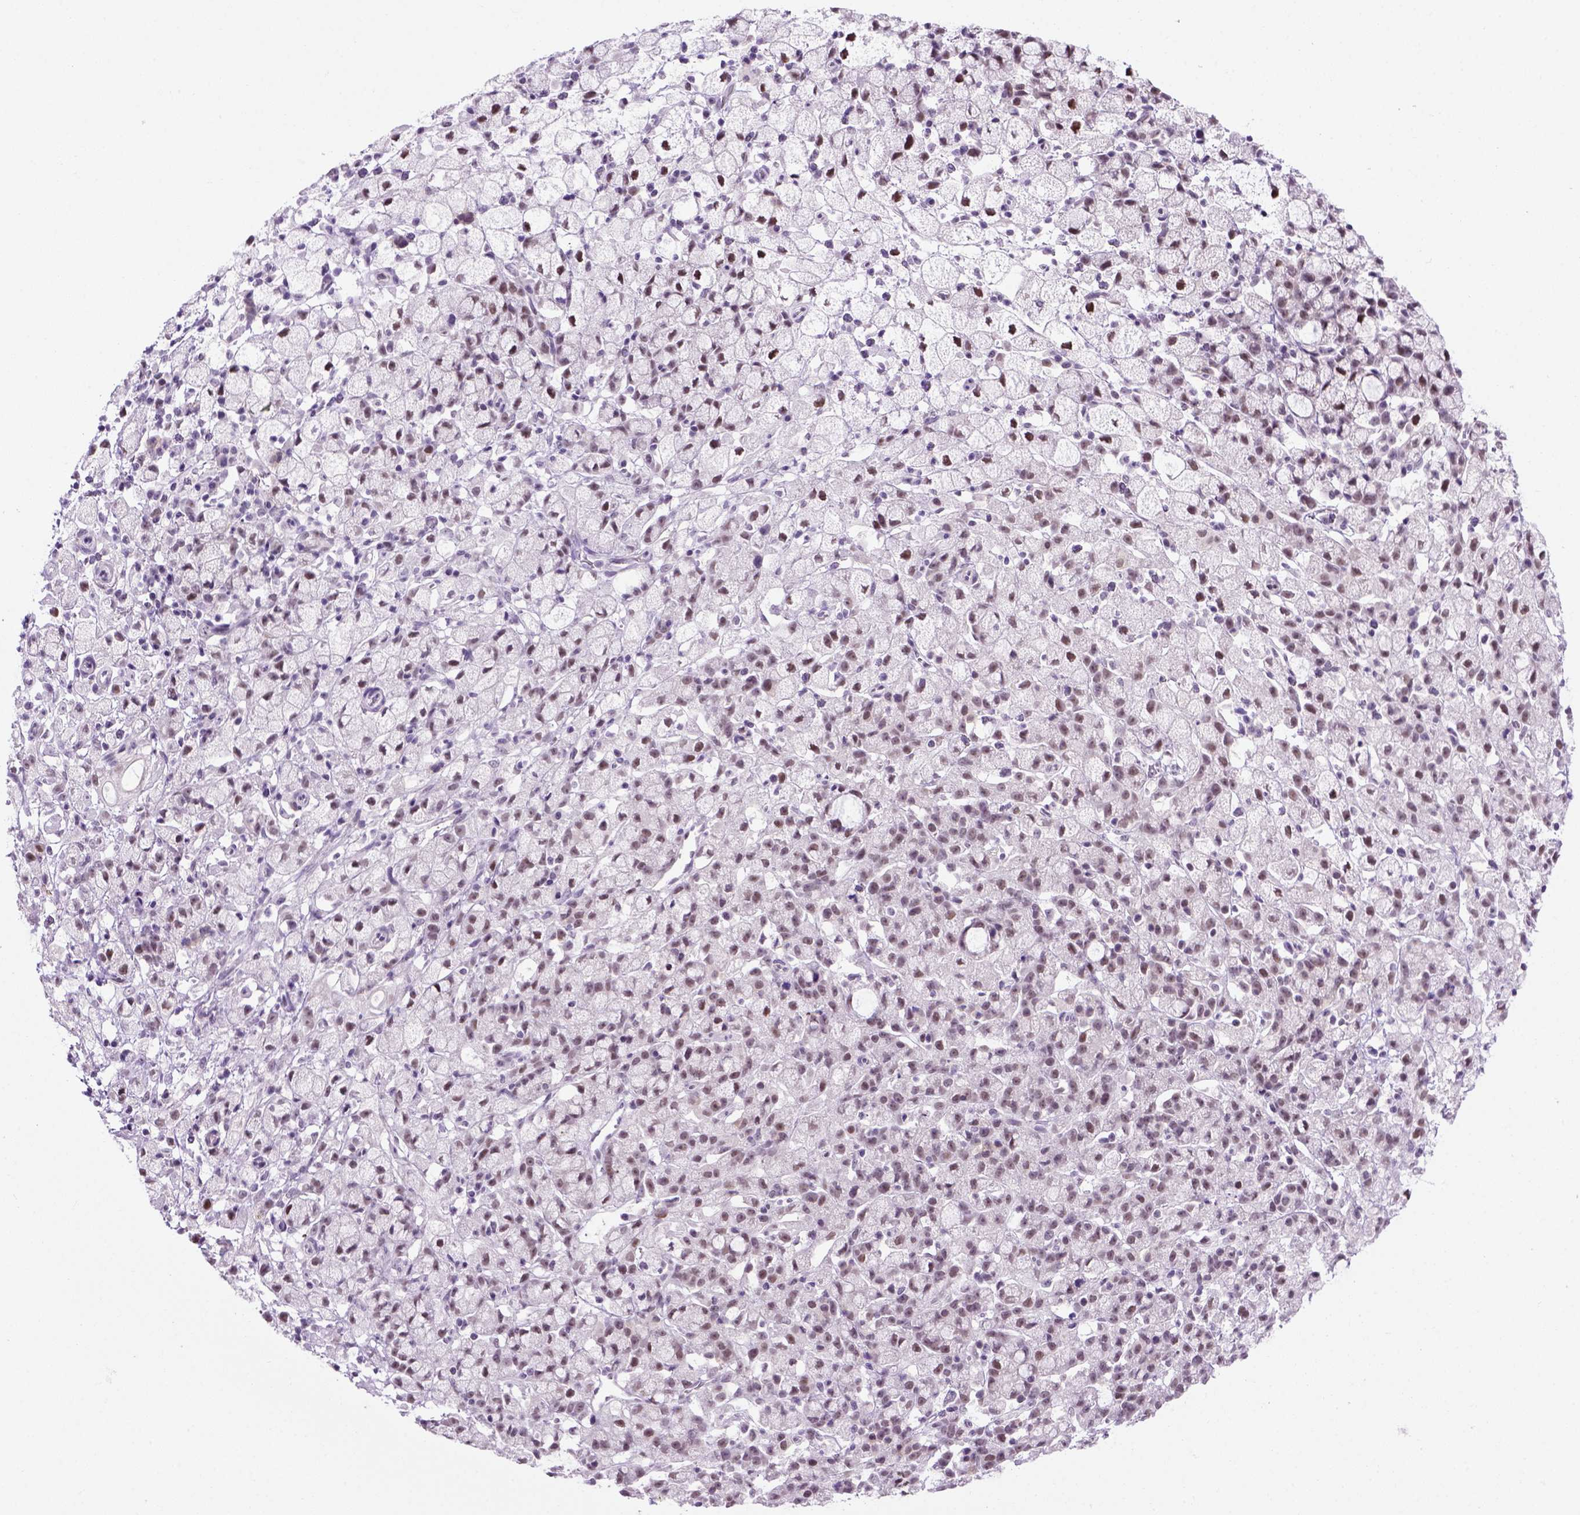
{"staining": {"intensity": "moderate", "quantity": "25%-75%", "location": "nuclear"}, "tissue": "stomach cancer", "cell_type": "Tumor cells", "image_type": "cancer", "snomed": [{"axis": "morphology", "description": "Adenocarcinoma, NOS"}, {"axis": "topography", "description": "Stomach"}], "caption": "This micrograph shows IHC staining of human stomach cancer, with medium moderate nuclear staining in about 25%-75% of tumor cells.", "gene": "TBPL1", "patient": {"sex": "male", "age": 58}}